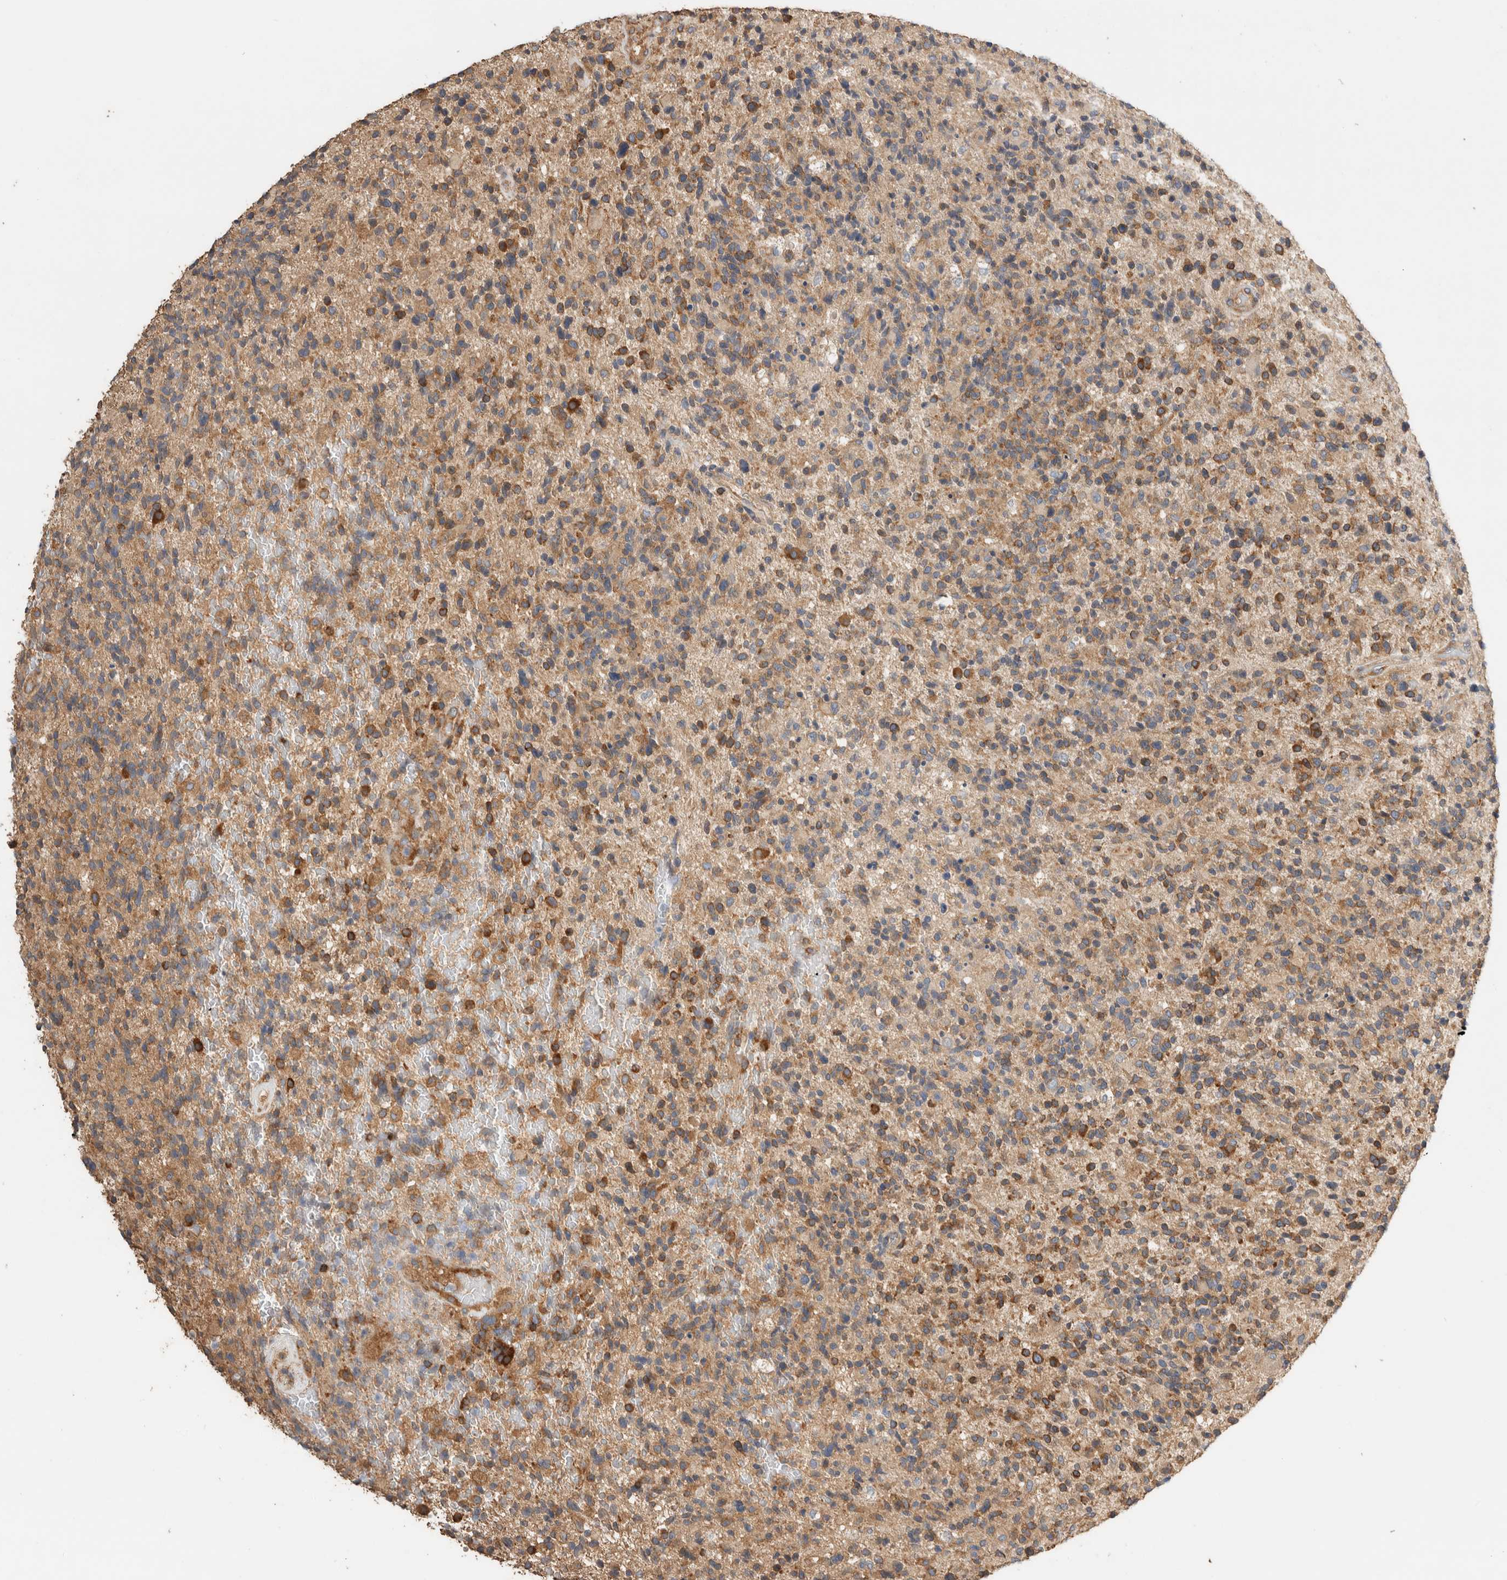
{"staining": {"intensity": "moderate", "quantity": ">75%", "location": "cytoplasmic/membranous"}, "tissue": "glioma", "cell_type": "Tumor cells", "image_type": "cancer", "snomed": [{"axis": "morphology", "description": "Glioma, malignant, High grade"}, {"axis": "topography", "description": "Brain"}], "caption": "Immunohistochemistry image of human high-grade glioma (malignant) stained for a protein (brown), which exhibits medium levels of moderate cytoplasmic/membranous expression in about >75% of tumor cells.", "gene": "EIF4G3", "patient": {"sex": "male", "age": 72}}